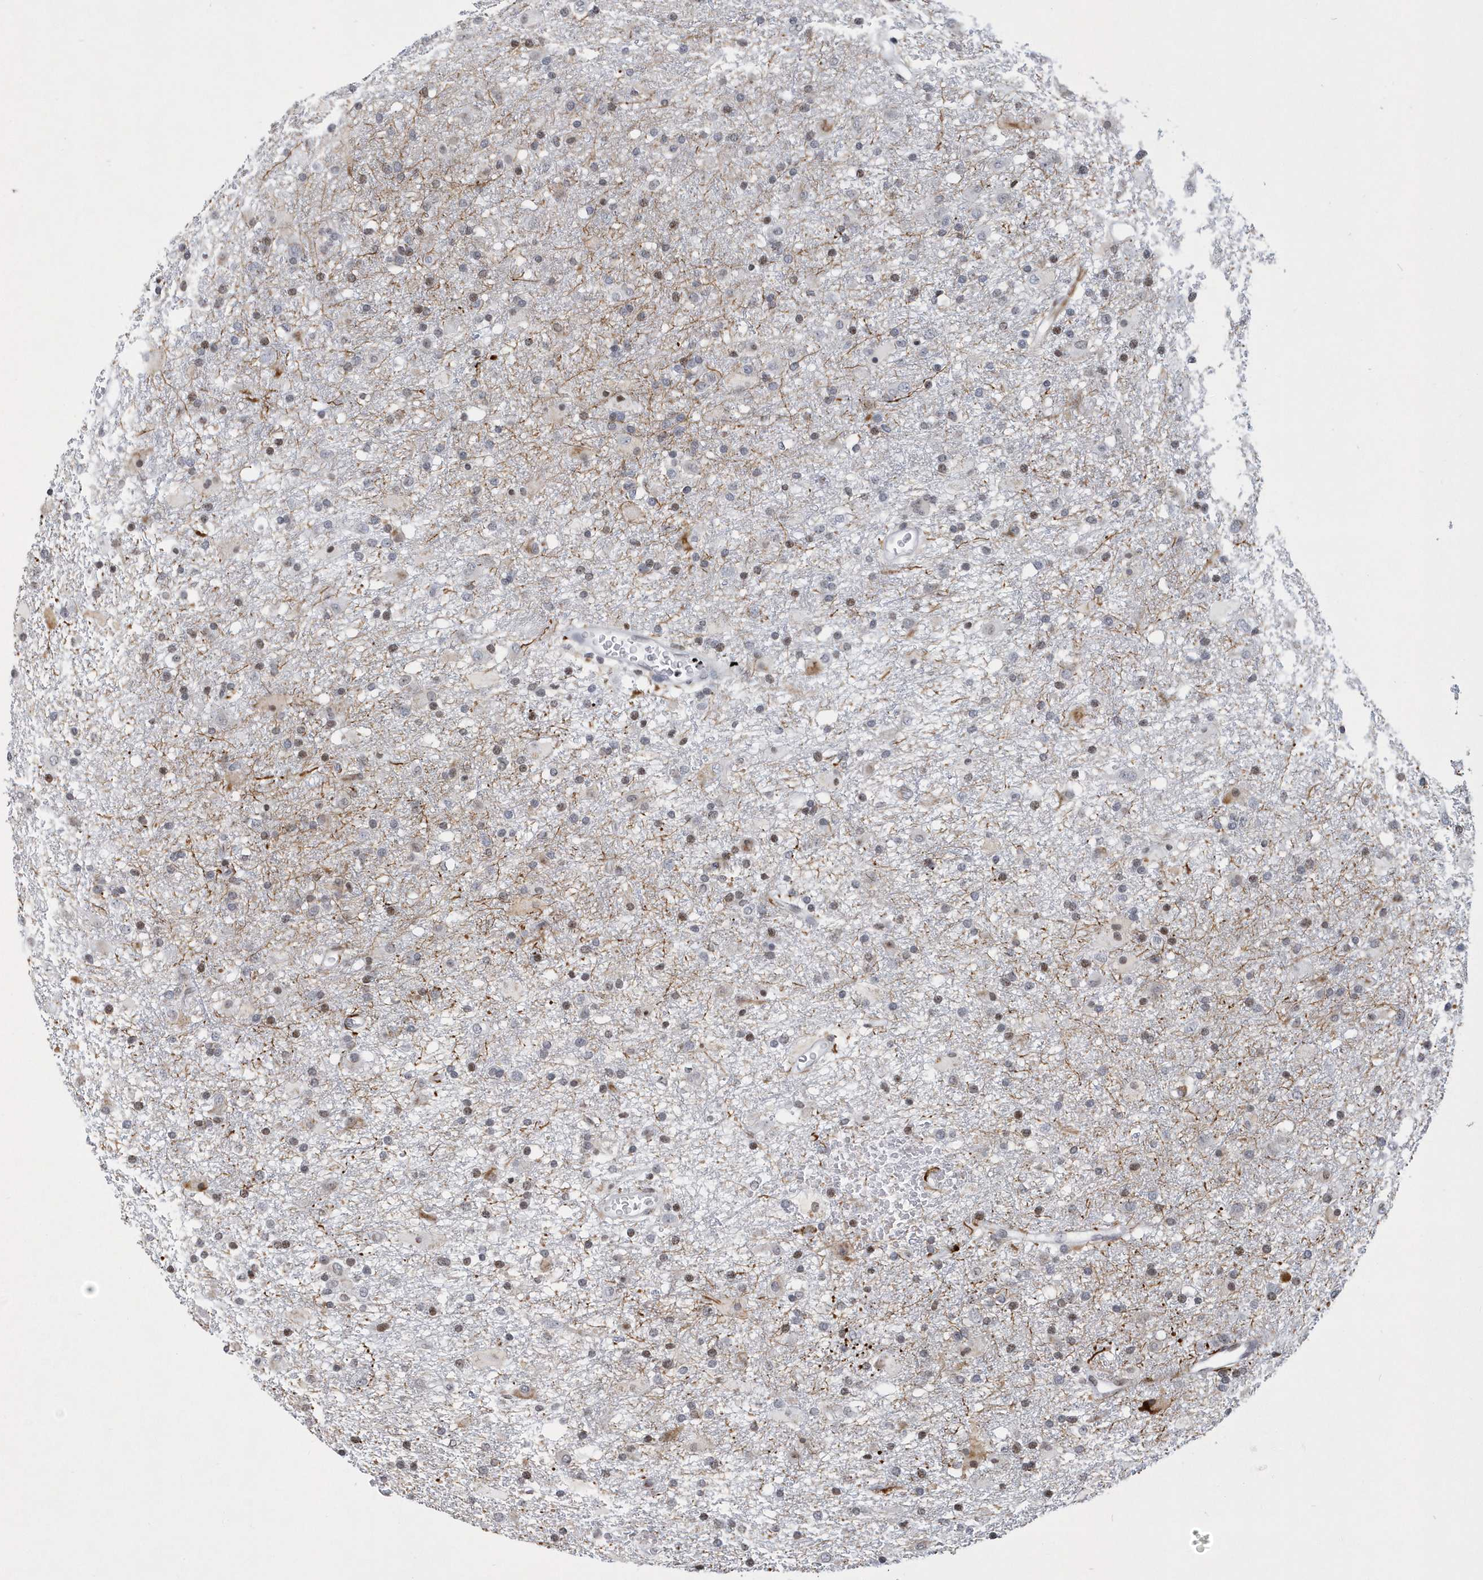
{"staining": {"intensity": "weak", "quantity": "<25%", "location": "nuclear"}, "tissue": "glioma", "cell_type": "Tumor cells", "image_type": "cancer", "snomed": [{"axis": "morphology", "description": "Glioma, malignant, Low grade"}, {"axis": "topography", "description": "Brain"}], "caption": "Immunohistochemistry (IHC) of glioma shows no staining in tumor cells.", "gene": "VWA5B2", "patient": {"sex": "male", "age": 65}}